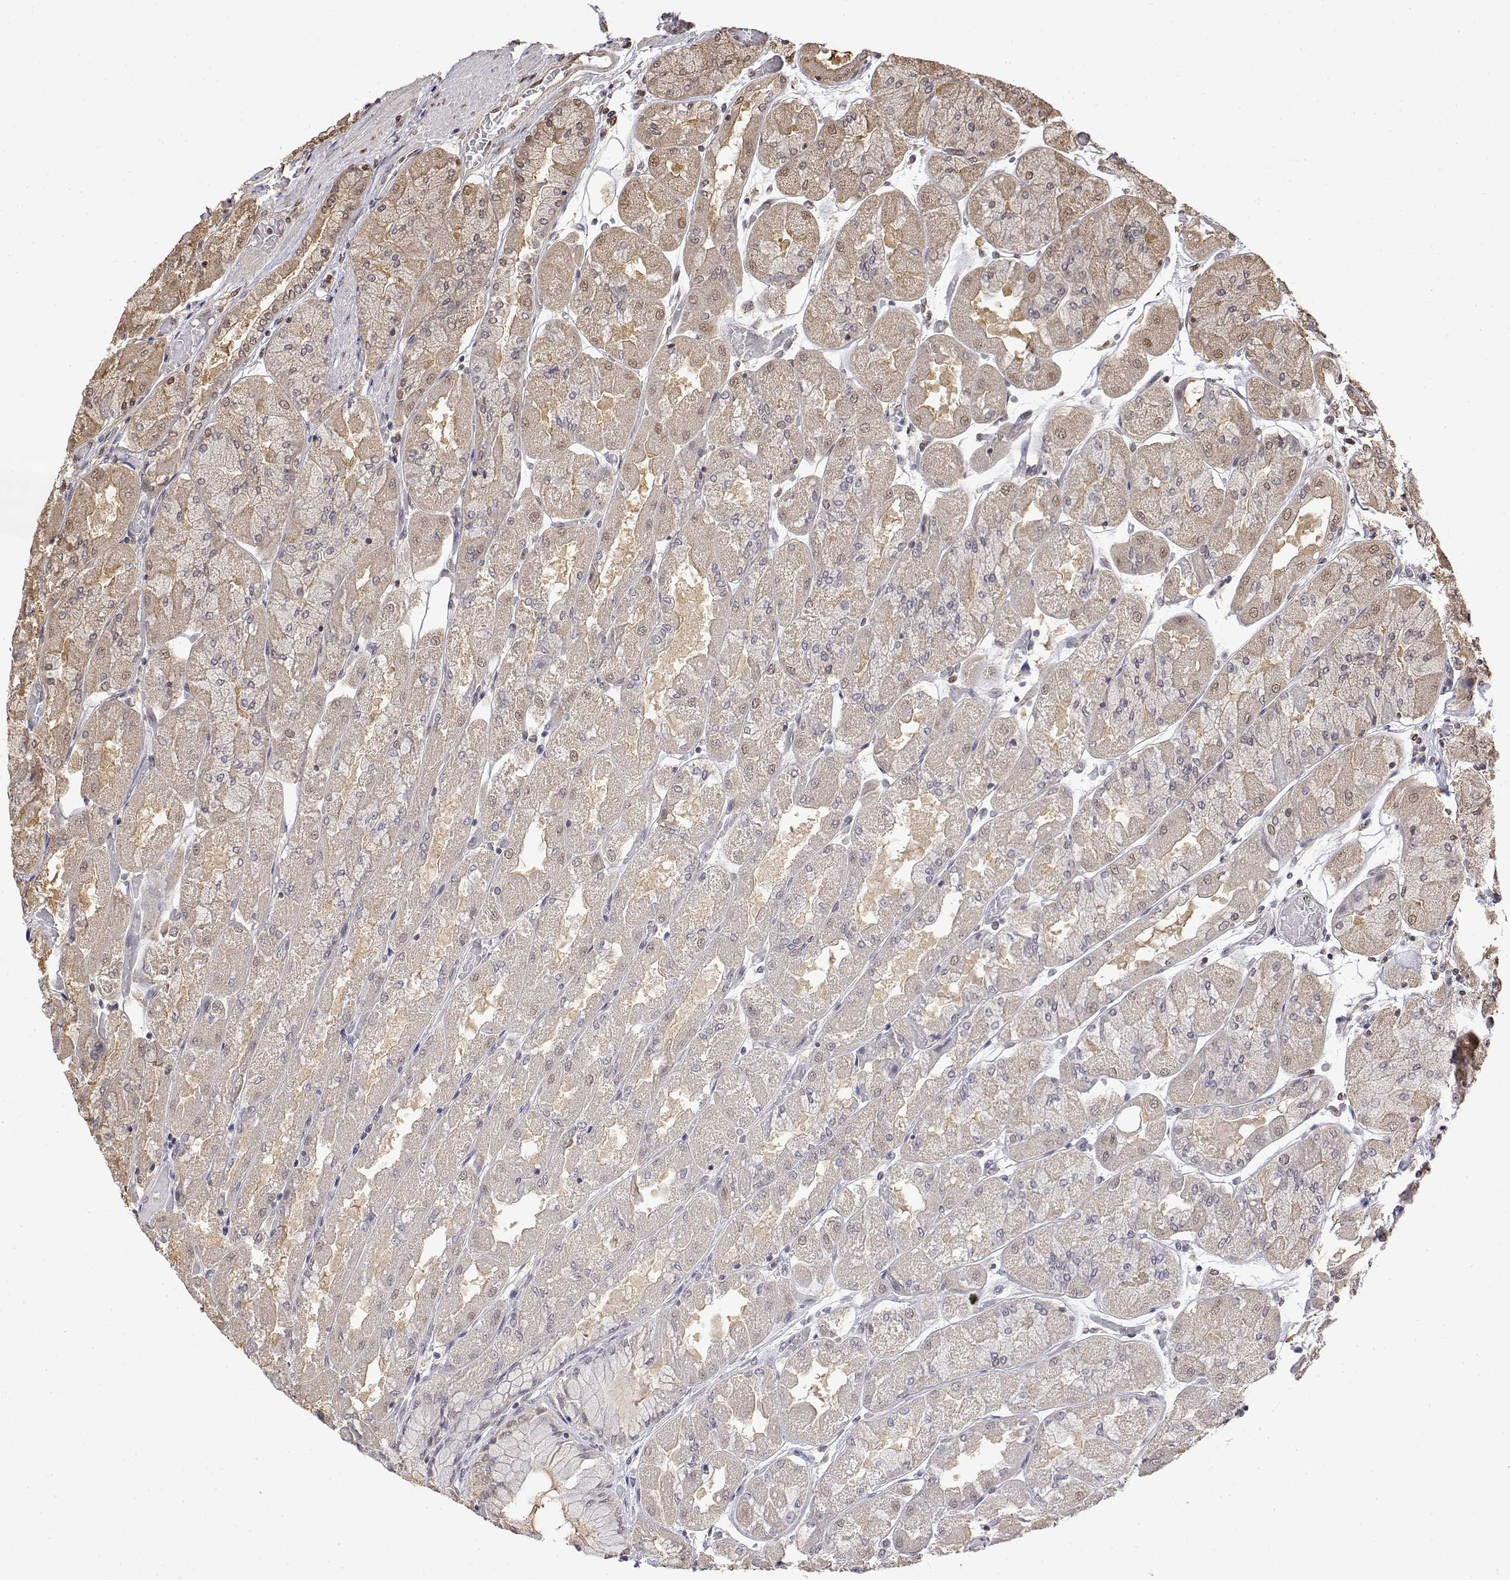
{"staining": {"intensity": "moderate", "quantity": "<25%", "location": "cytoplasmic/membranous,nuclear"}, "tissue": "stomach", "cell_type": "Glandular cells", "image_type": "normal", "snomed": [{"axis": "morphology", "description": "Normal tissue, NOS"}, {"axis": "topography", "description": "Stomach"}], "caption": "A histopathology image of stomach stained for a protein exhibits moderate cytoplasmic/membranous,nuclear brown staining in glandular cells.", "gene": "TPI1", "patient": {"sex": "female", "age": 61}}